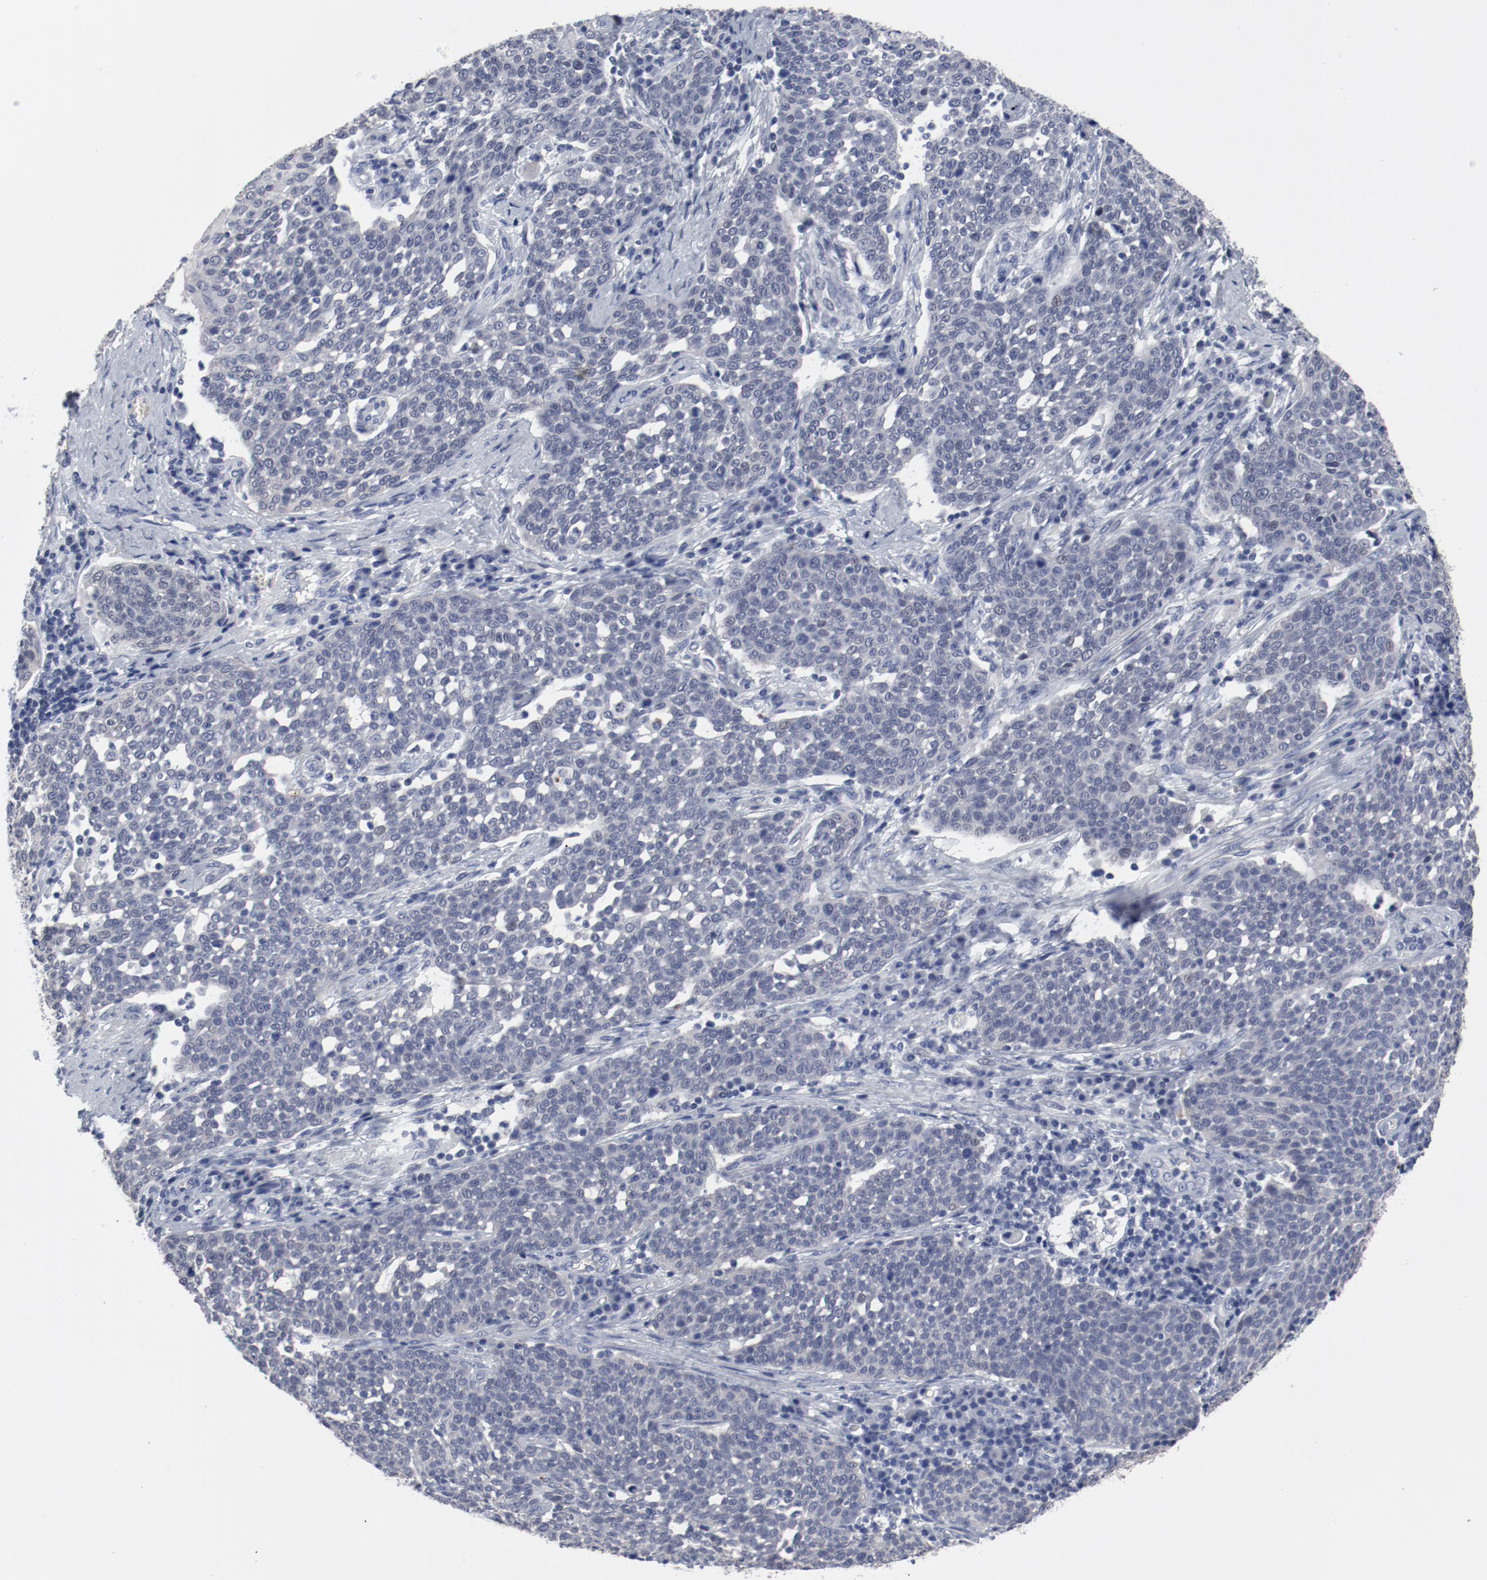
{"staining": {"intensity": "negative", "quantity": "none", "location": "none"}, "tissue": "cervical cancer", "cell_type": "Tumor cells", "image_type": "cancer", "snomed": [{"axis": "morphology", "description": "Squamous cell carcinoma, NOS"}, {"axis": "topography", "description": "Cervix"}], "caption": "This image is of squamous cell carcinoma (cervical) stained with immunohistochemistry (IHC) to label a protein in brown with the nuclei are counter-stained blue. There is no staining in tumor cells.", "gene": "ANKLE2", "patient": {"sex": "female", "age": 34}}